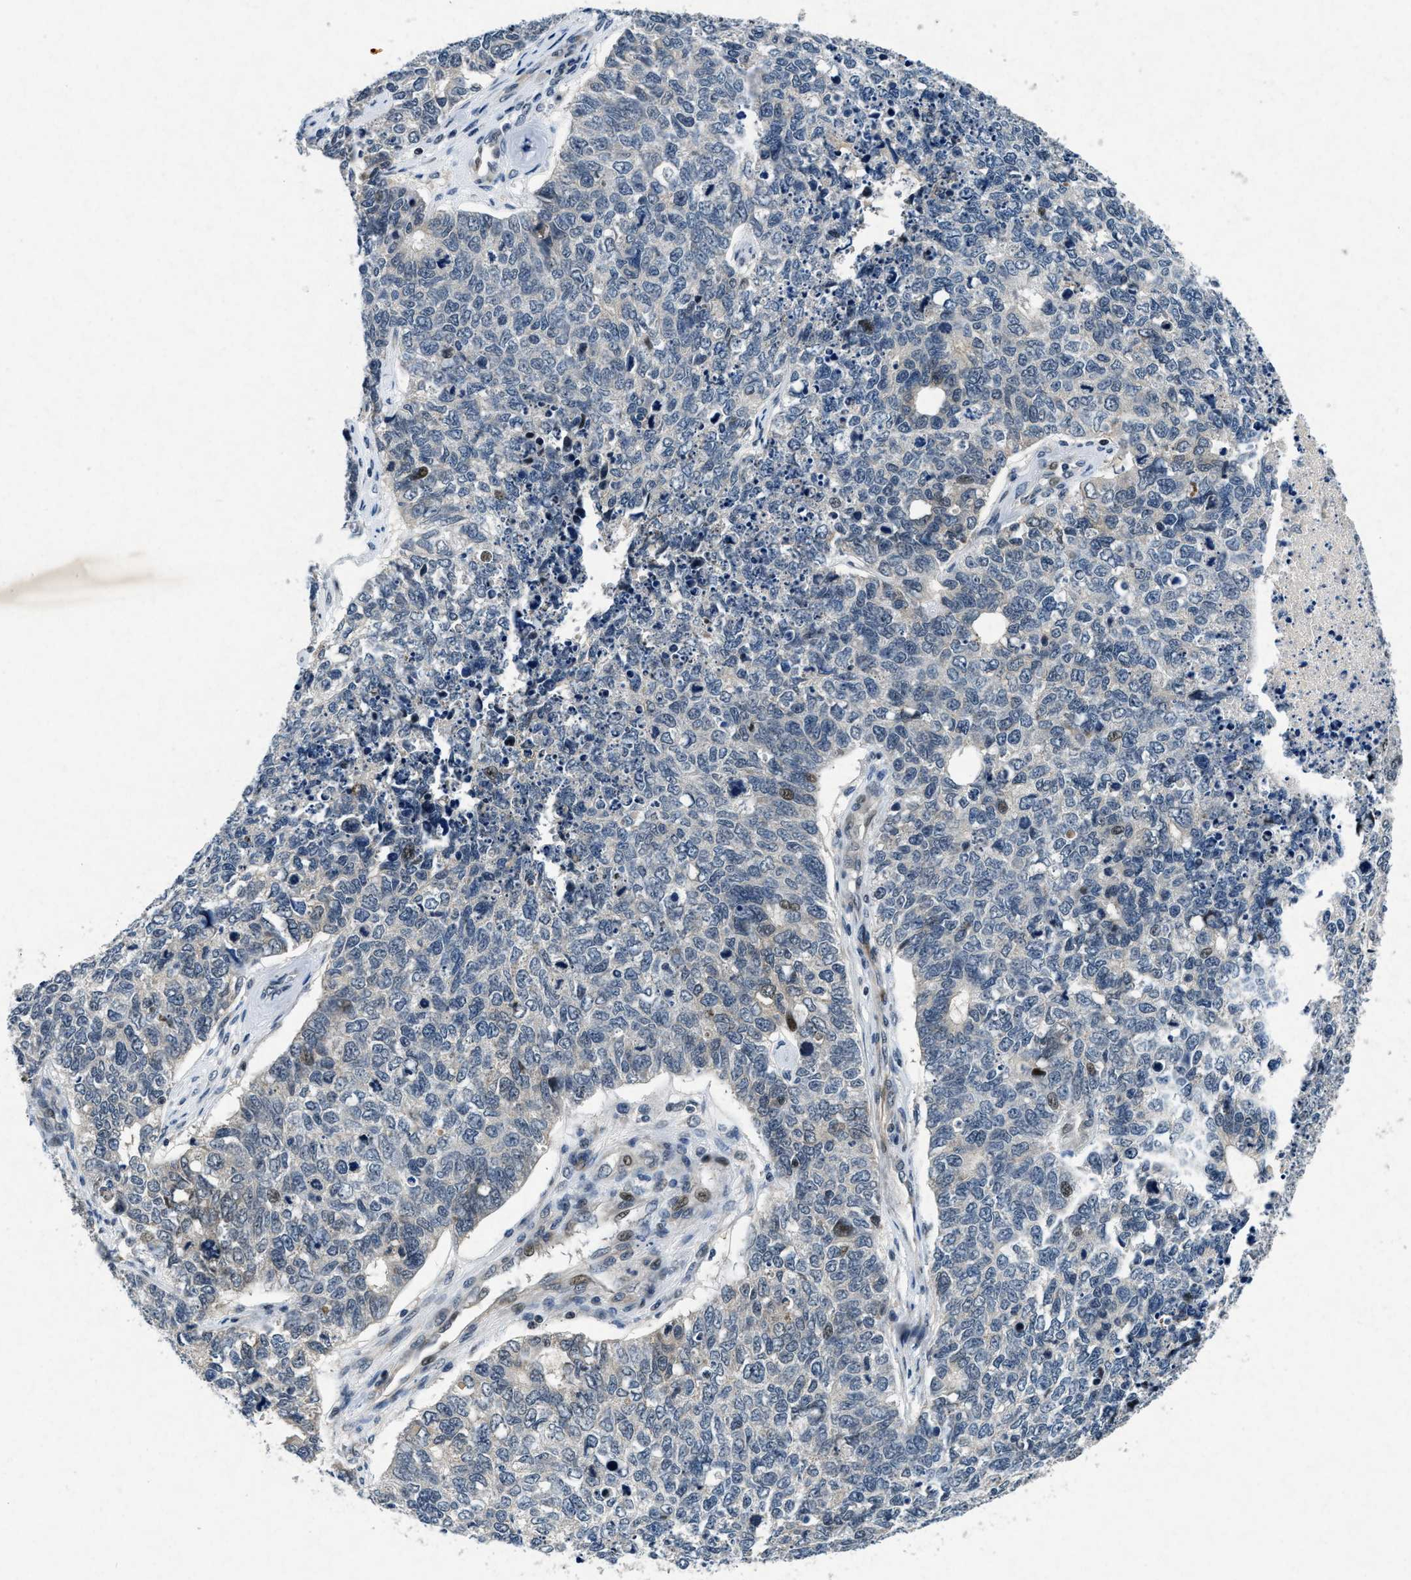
{"staining": {"intensity": "negative", "quantity": "none", "location": "none"}, "tissue": "cervical cancer", "cell_type": "Tumor cells", "image_type": "cancer", "snomed": [{"axis": "morphology", "description": "Squamous cell carcinoma, NOS"}, {"axis": "topography", "description": "Cervix"}], "caption": "A photomicrograph of human cervical cancer is negative for staining in tumor cells.", "gene": "PHLDA1", "patient": {"sex": "female", "age": 63}}